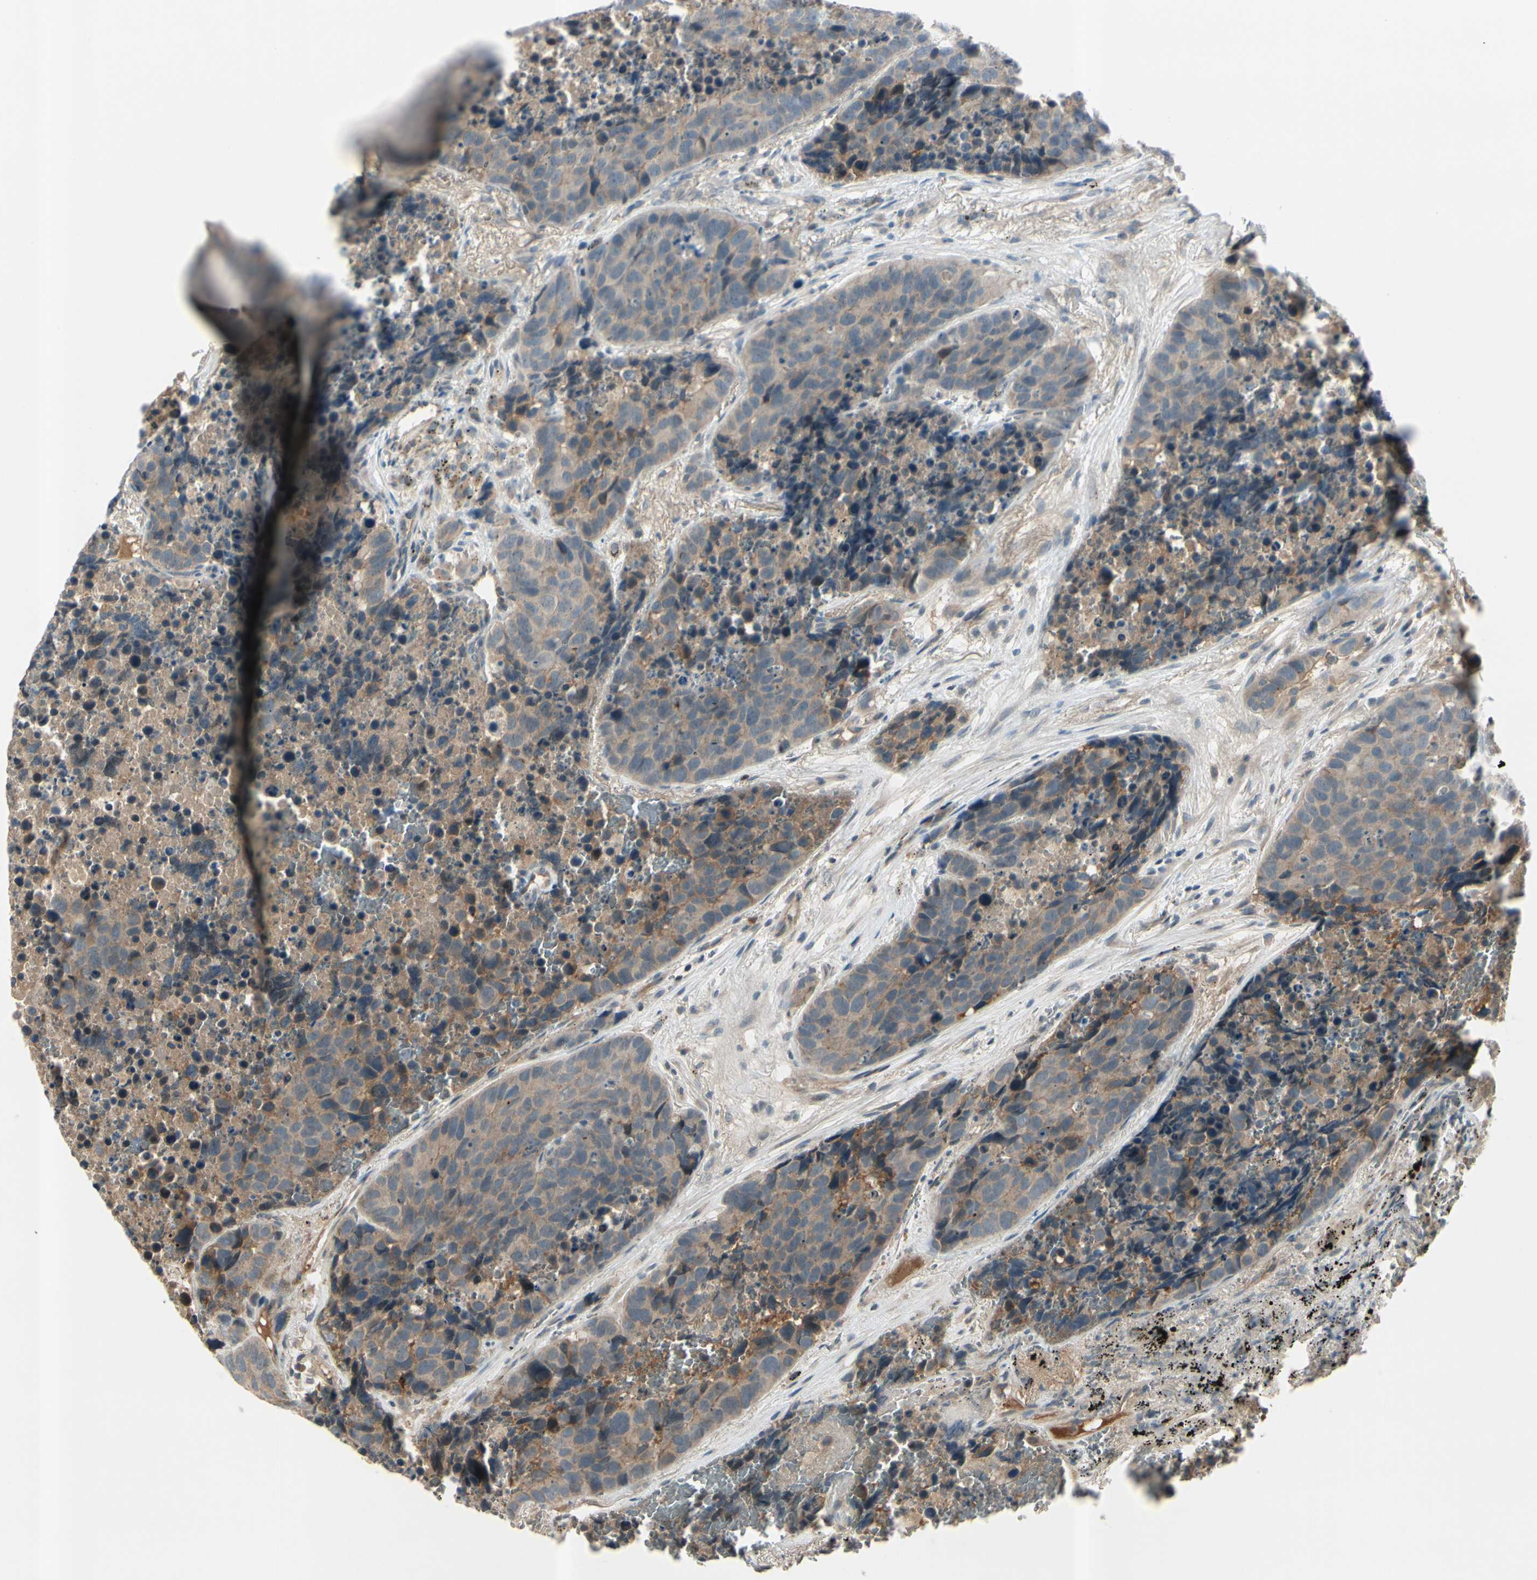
{"staining": {"intensity": "weak", "quantity": ">75%", "location": "cytoplasmic/membranous"}, "tissue": "carcinoid", "cell_type": "Tumor cells", "image_type": "cancer", "snomed": [{"axis": "morphology", "description": "Carcinoid, malignant, NOS"}, {"axis": "topography", "description": "Lung"}], "caption": "Tumor cells demonstrate weak cytoplasmic/membranous positivity in approximately >75% of cells in carcinoid (malignant). The protein of interest is shown in brown color, while the nuclei are stained blue.", "gene": "ICAM5", "patient": {"sex": "male", "age": 60}}